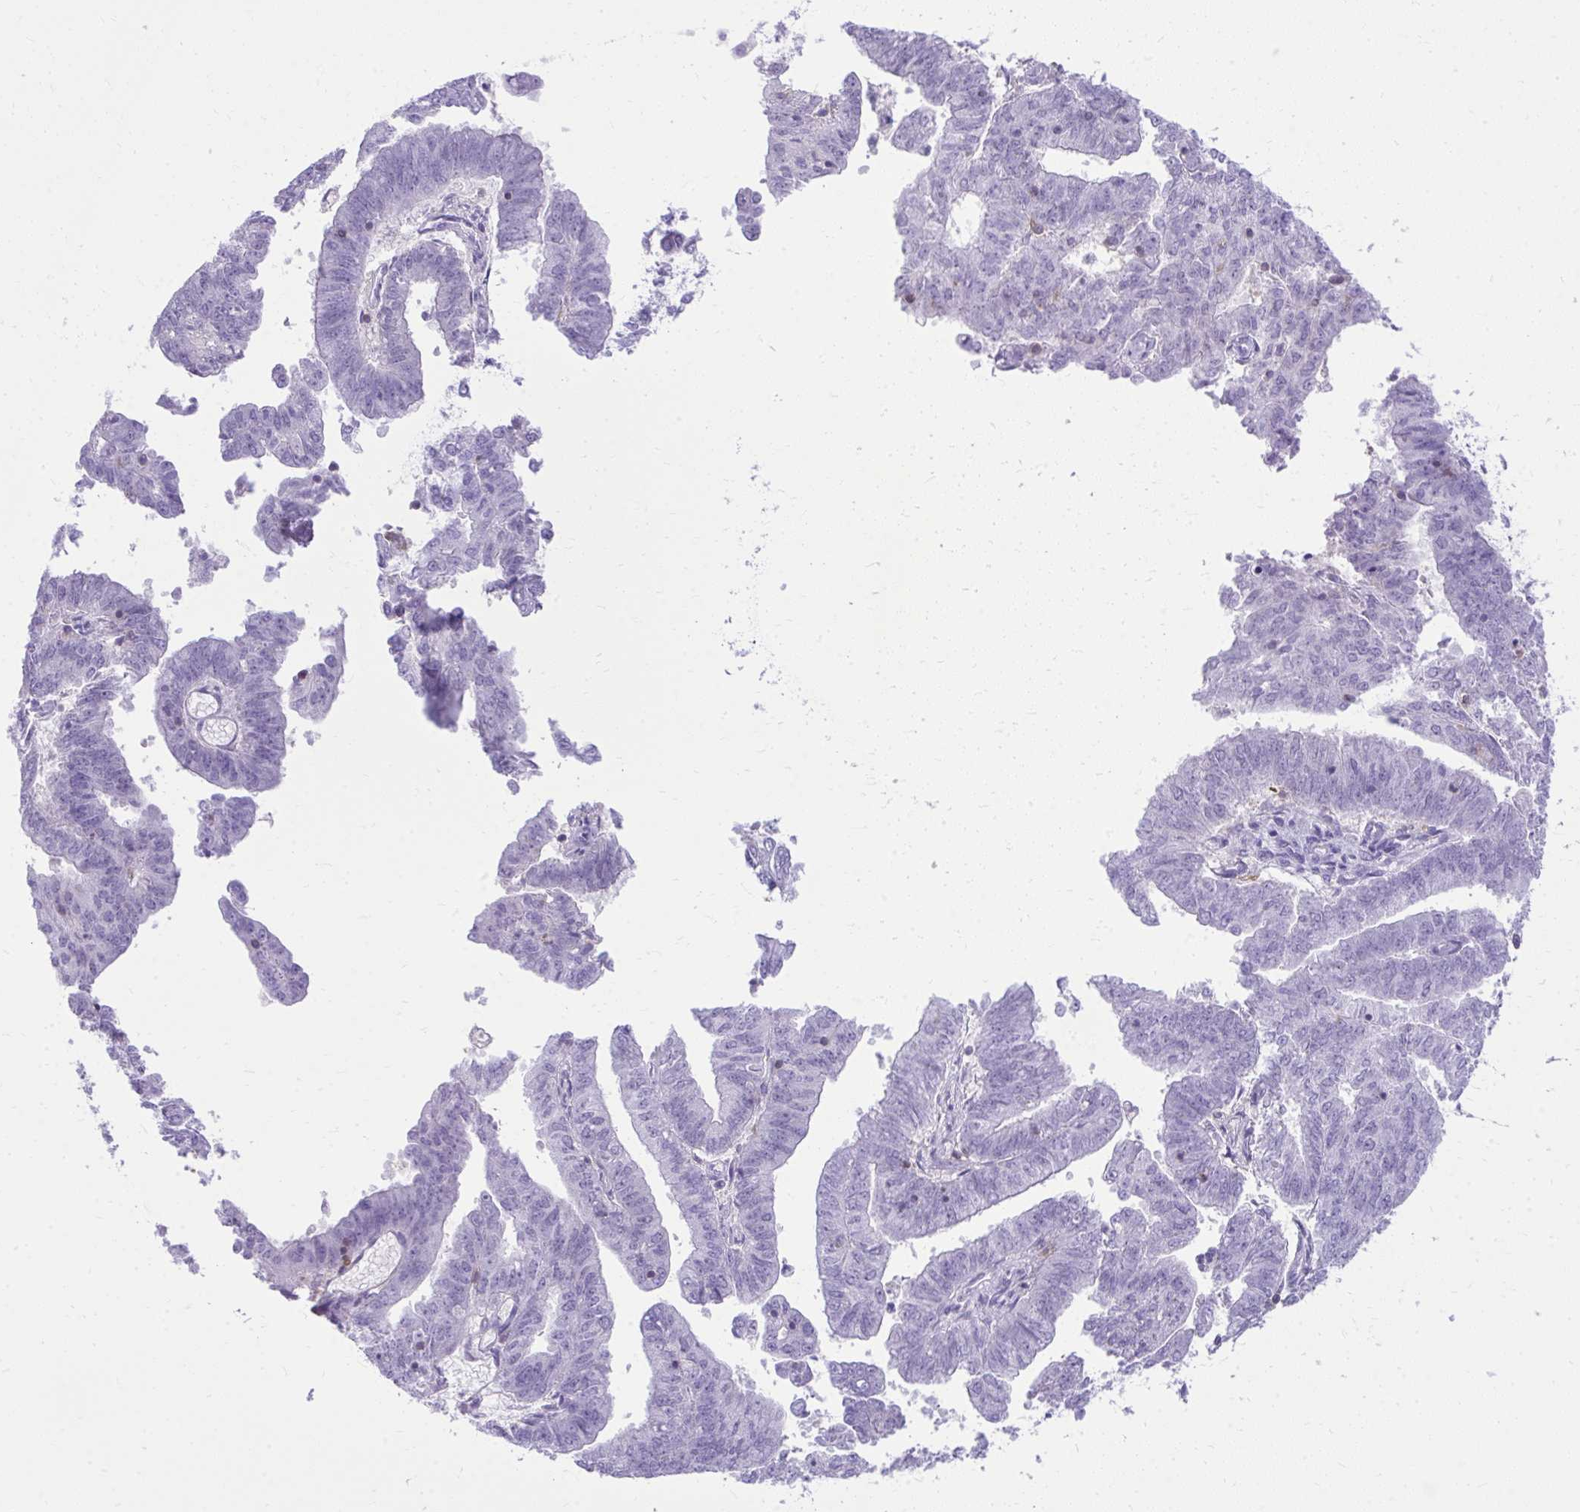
{"staining": {"intensity": "negative", "quantity": "none", "location": "none"}, "tissue": "endometrial cancer", "cell_type": "Tumor cells", "image_type": "cancer", "snomed": [{"axis": "morphology", "description": "Adenocarcinoma, NOS"}, {"axis": "topography", "description": "Endometrium"}], "caption": "Immunohistochemistry image of human adenocarcinoma (endometrial) stained for a protein (brown), which displays no positivity in tumor cells.", "gene": "GPRIN3", "patient": {"sex": "female", "age": 82}}